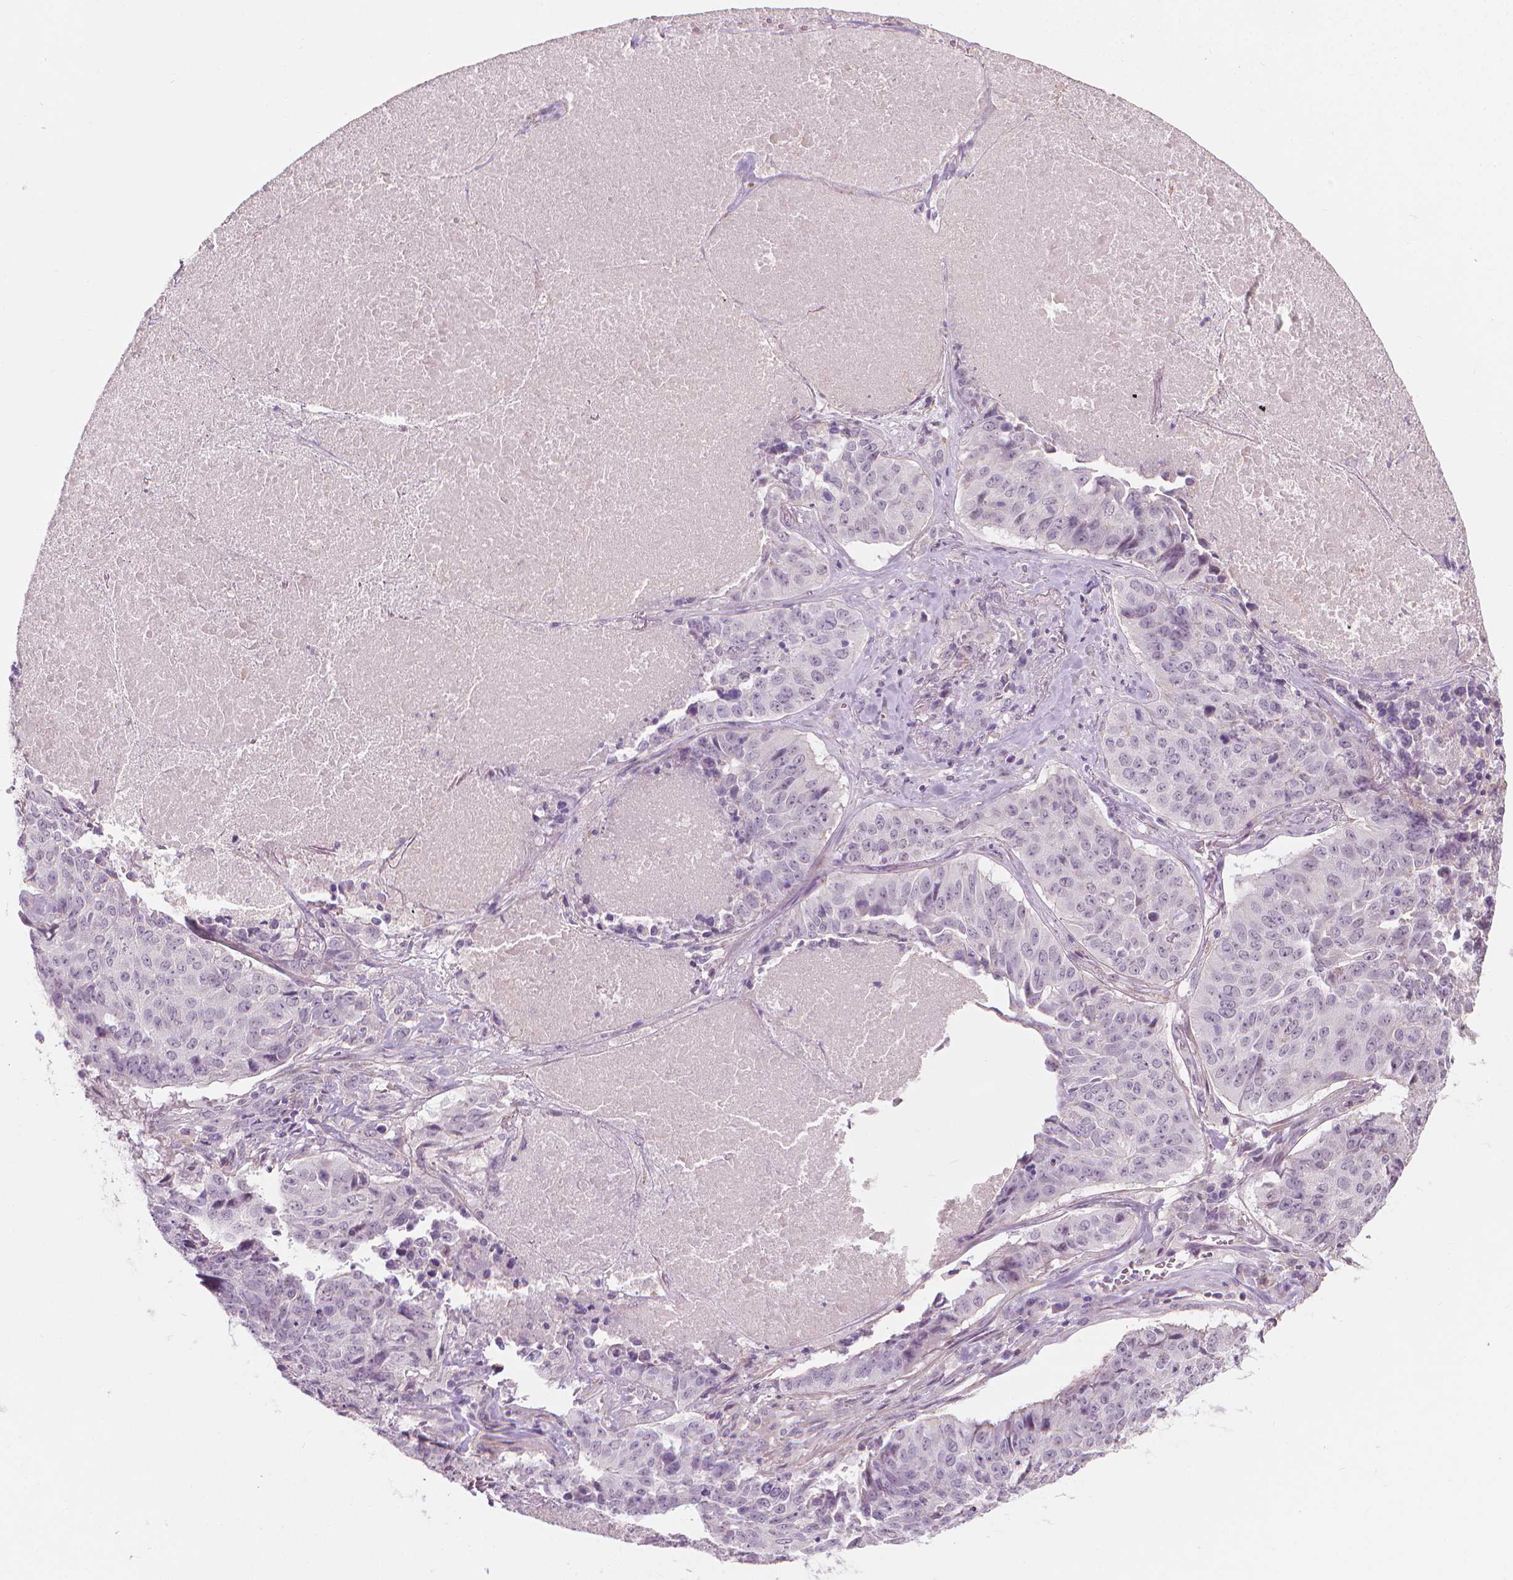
{"staining": {"intensity": "negative", "quantity": "none", "location": "none"}, "tissue": "lung cancer", "cell_type": "Tumor cells", "image_type": "cancer", "snomed": [{"axis": "morphology", "description": "Normal tissue, NOS"}, {"axis": "morphology", "description": "Squamous cell carcinoma, NOS"}, {"axis": "topography", "description": "Bronchus"}, {"axis": "topography", "description": "Lung"}], "caption": "Histopathology image shows no significant protein positivity in tumor cells of lung squamous cell carcinoma.", "gene": "SAXO2", "patient": {"sex": "male", "age": 64}}